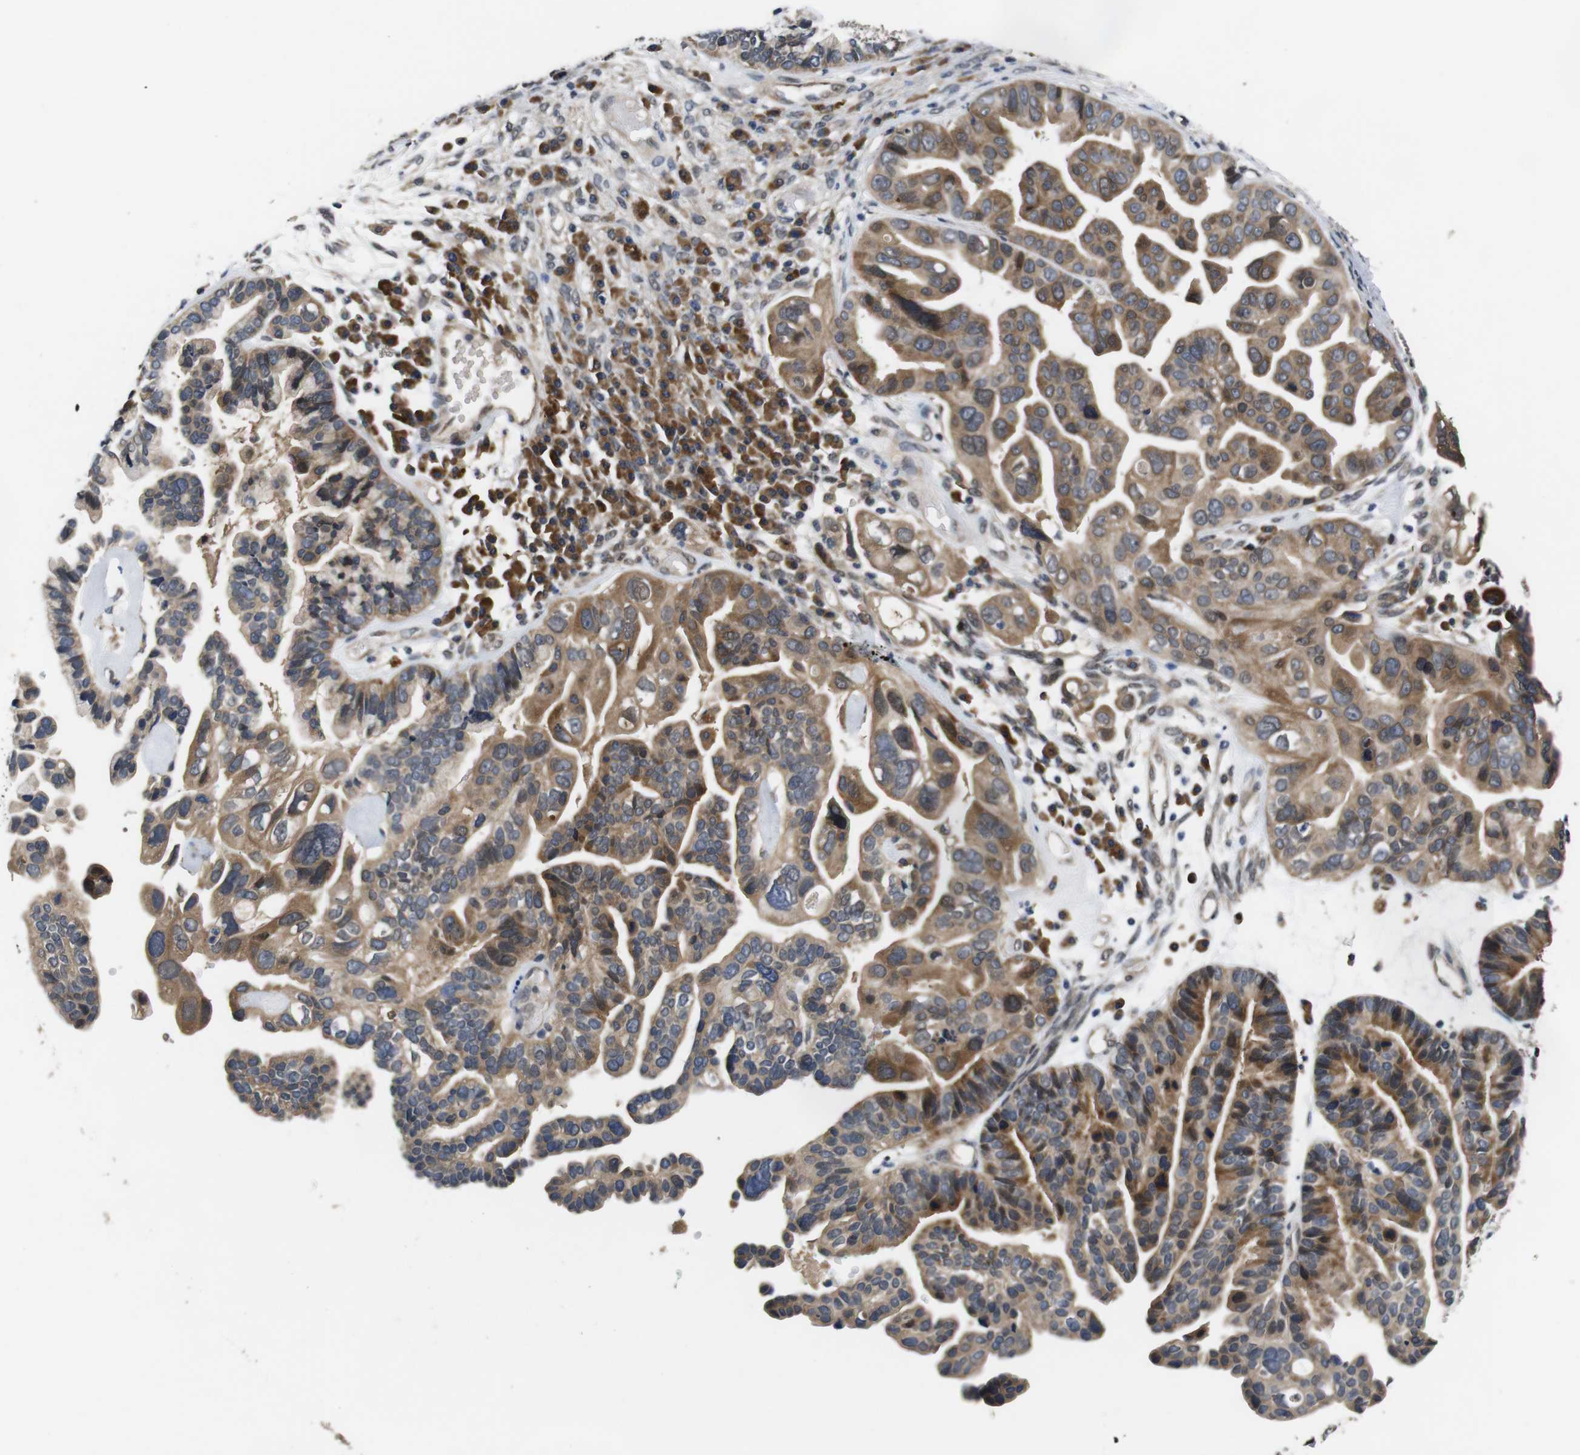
{"staining": {"intensity": "moderate", "quantity": ">75%", "location": "cytoplasmic/membranous"}, "tissue": "ovarian cancer", "cell_type": "Tumor cells", "image_type": "cancer", "snomed": [{"axis": "morphology", "description": "Cystadenocarcinoma, serous, NOS"}, {"axis": "topography", "description": "Ovary"}], "caption": "This is an image of immunohistochemistry (IHC) staining of ovarian cancer (serous cystadenocarcinoma), which shows moderate positivity in the cytoplasmic/membranous of tumor cells.", "gene": "ZBTB46", "patient": {"sex": "female", "age": 56}}